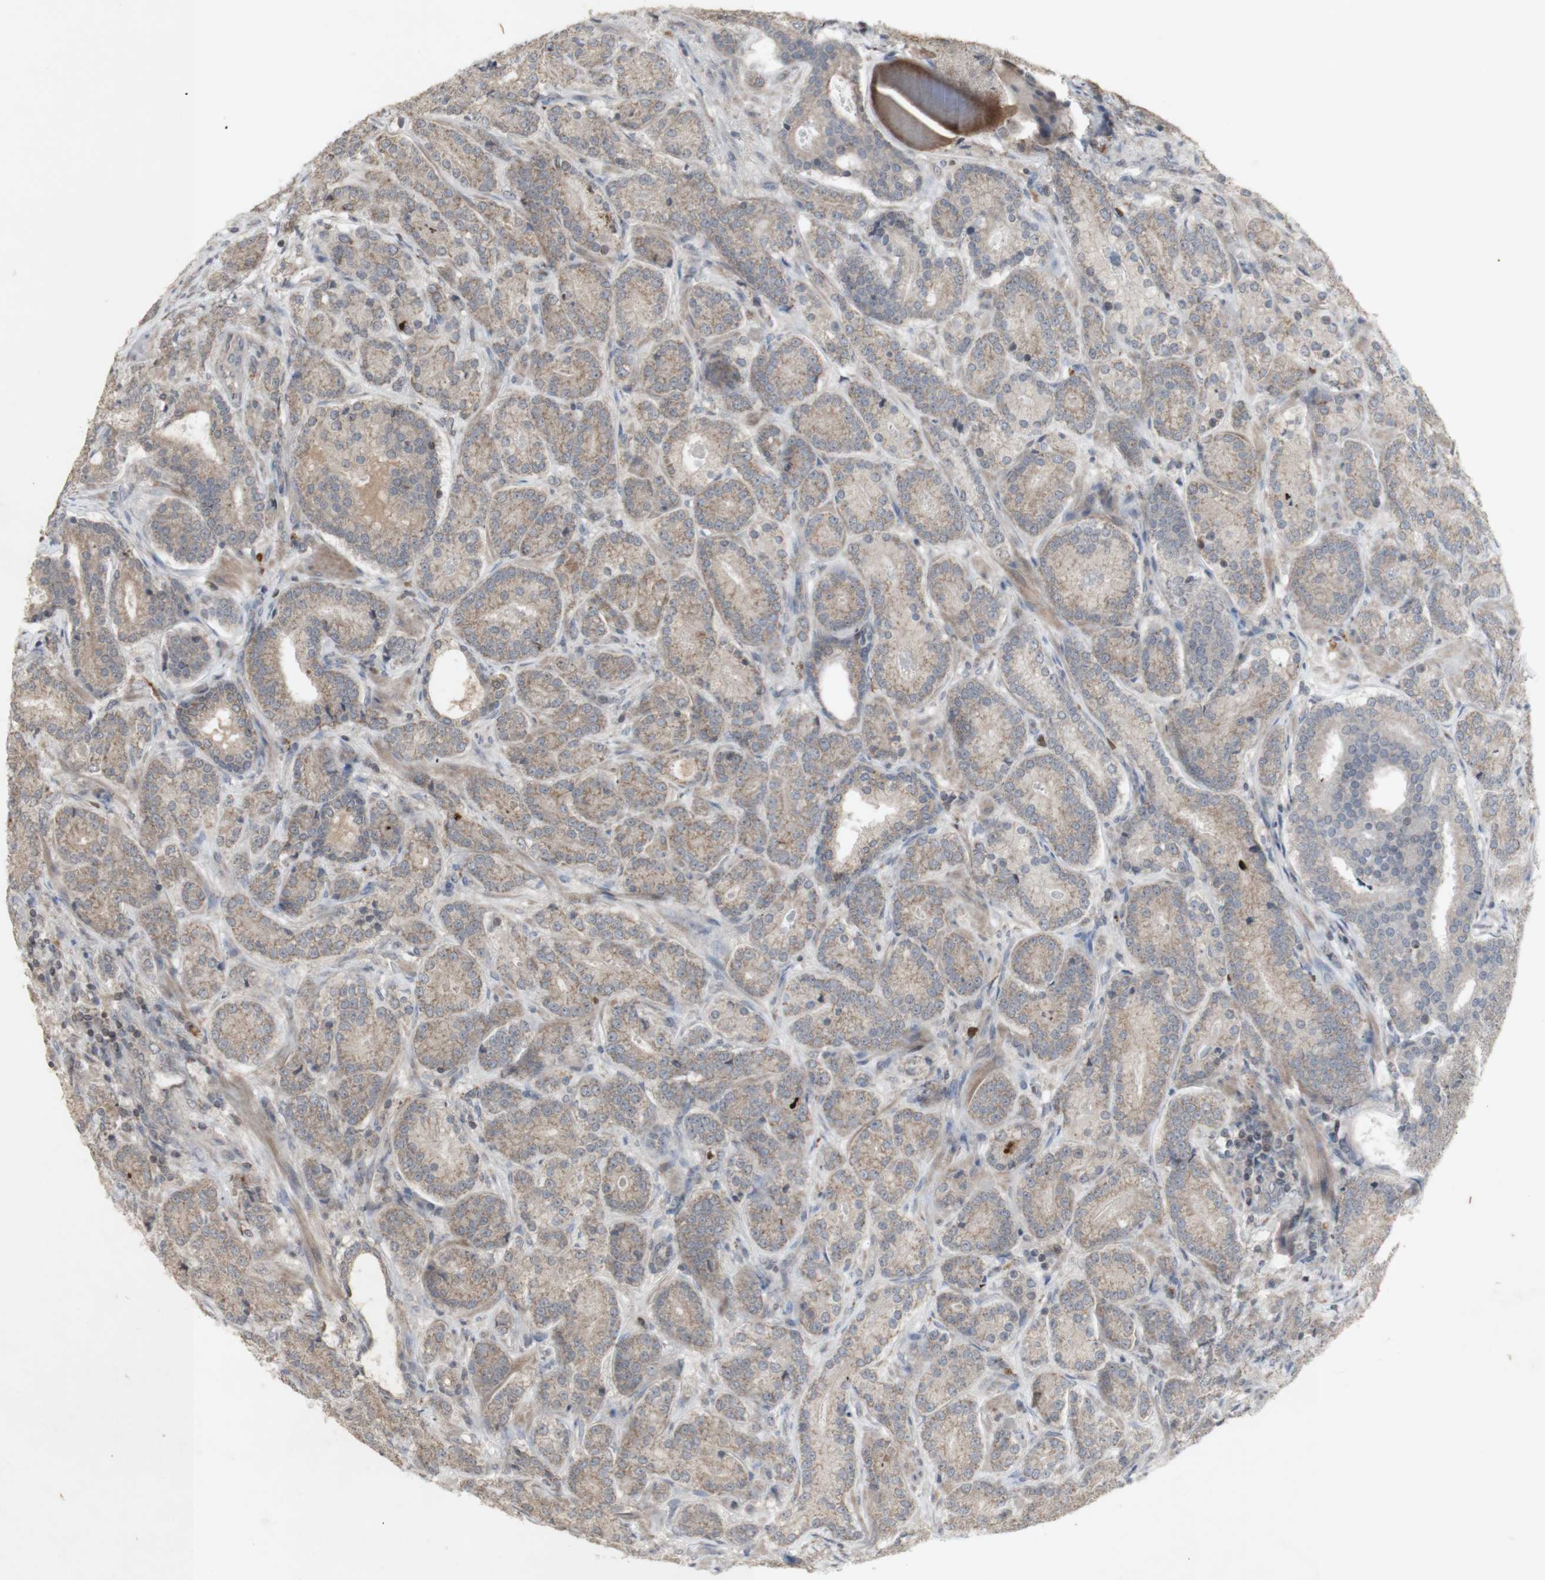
{"staining": {"intensity": "weak", "quantity": ">75%", "location": "cytoplasmic/membranous"}, "tissue": "prostate cancer", "cell_type": "Tumor cells", "image_type": "cancer", "snomed": [{"axis": "morphology", "description": "Adenocarcinoma, High grade"}, {"axis": "topography", "description": "Prostate"}], "caption": "High-magnification brightfield microscopy of high-grade adenocarcinoma (prostate) stained with DAB (brown) and counterstained with hematoxylin (blue). tumor cells exhibit weak cytoplasmic/membranous positivity is identified in approximately>75% of cells.", "gene": "INS", "patient": {"sex": "male", "age": 61}}